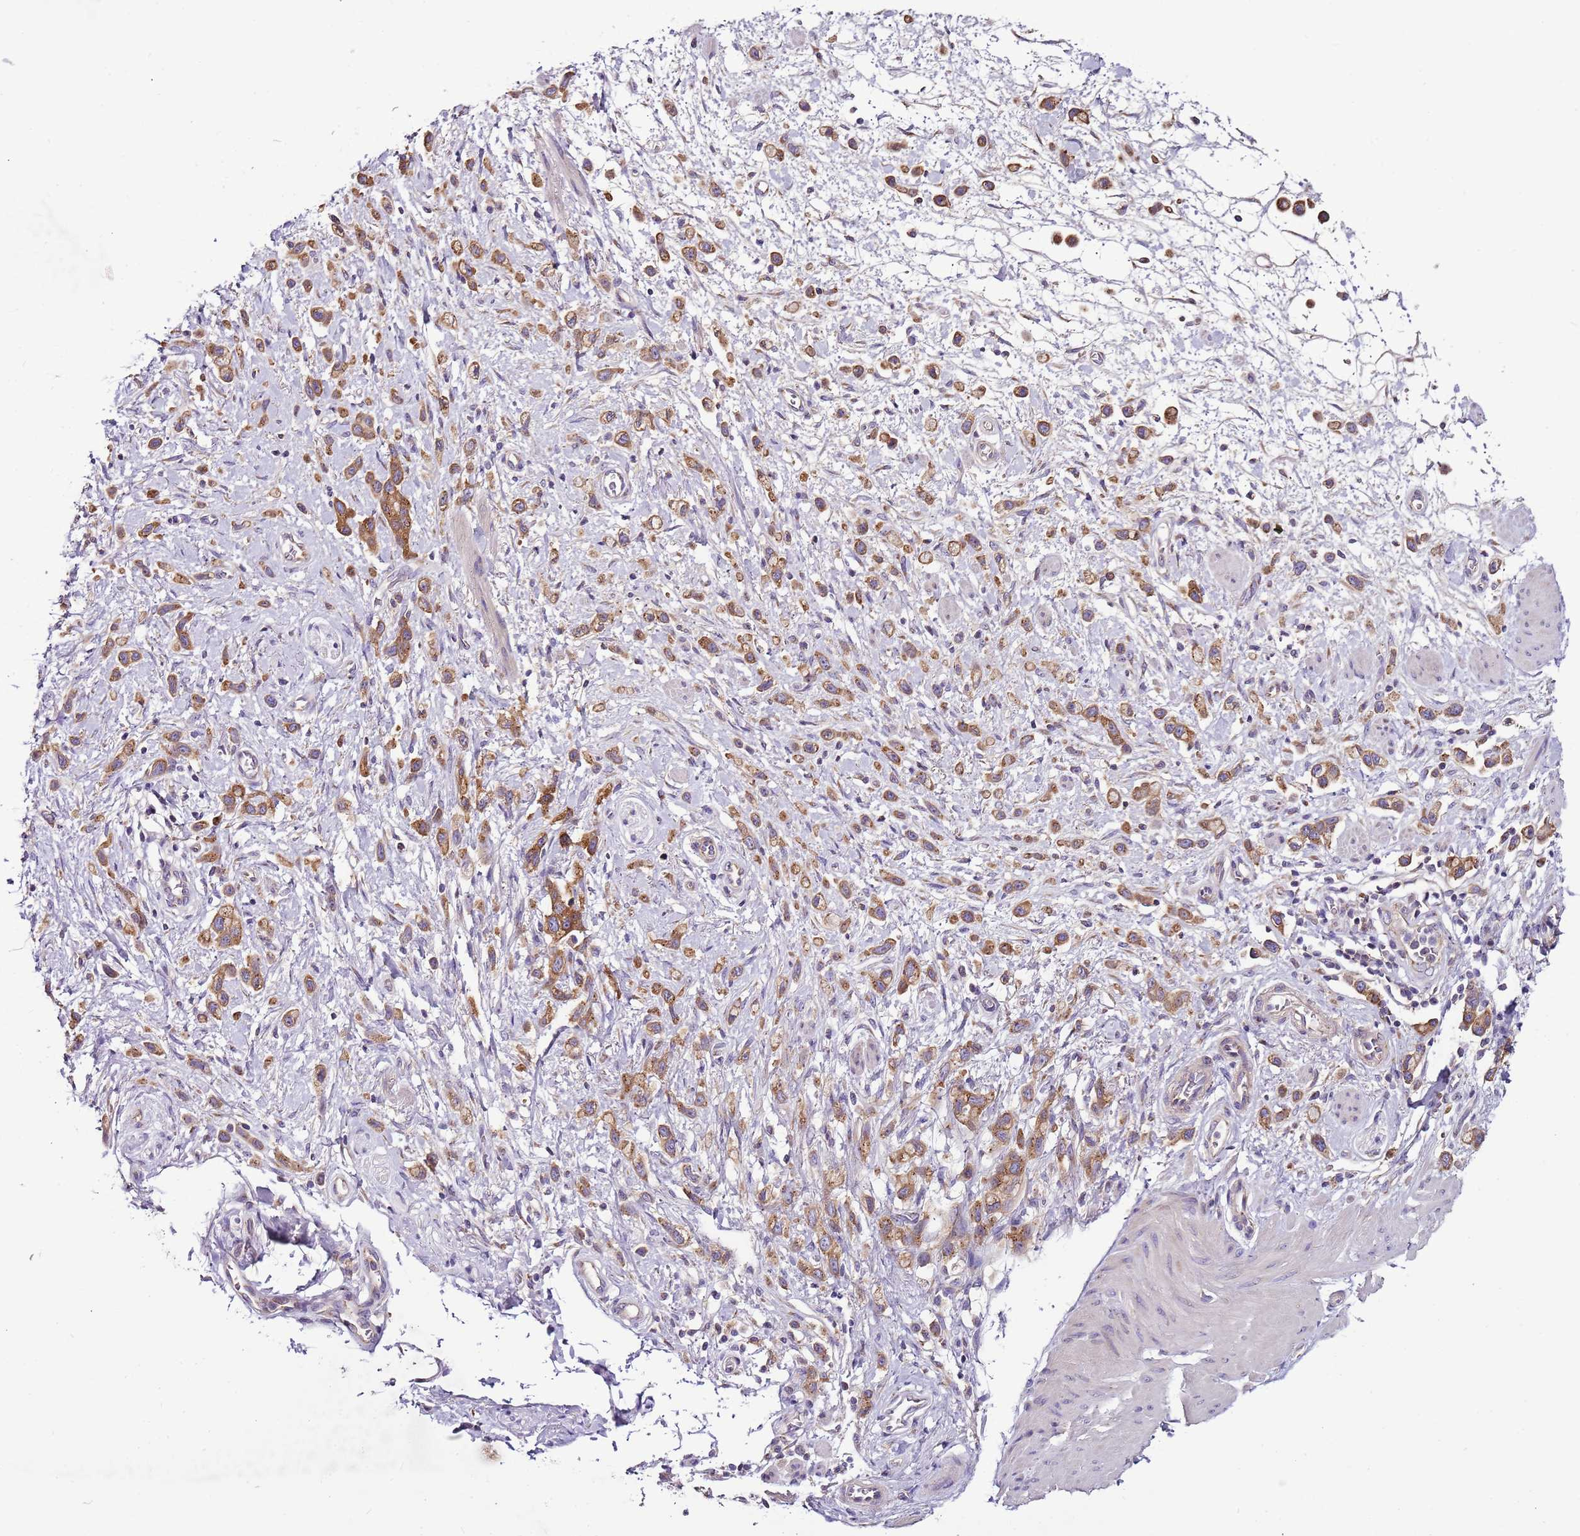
{"staining": {"intensity": "moderate", "quantity": ">75%", "location": "cytoplasmic/membranous"}, "tissue": "stomach cancer", "cell_type": "Tumor cells", "image_type": "cancer", "snomed": [{"axis": "morphology", "description": "Adenocarcinoma, NOS"}, {"axis": "topography", "description": "Stomach"}], "caption": "Moderate cytoplasmic/membranous protein expression is present in approximately >75% of tumor cells in stomach cancer (adenocarcinoma). The protein of interest is shown in brown color, while the nuclei are stained blue.", "gene": "FAM20A", "patient": {"sex": "female", "age": 65}}